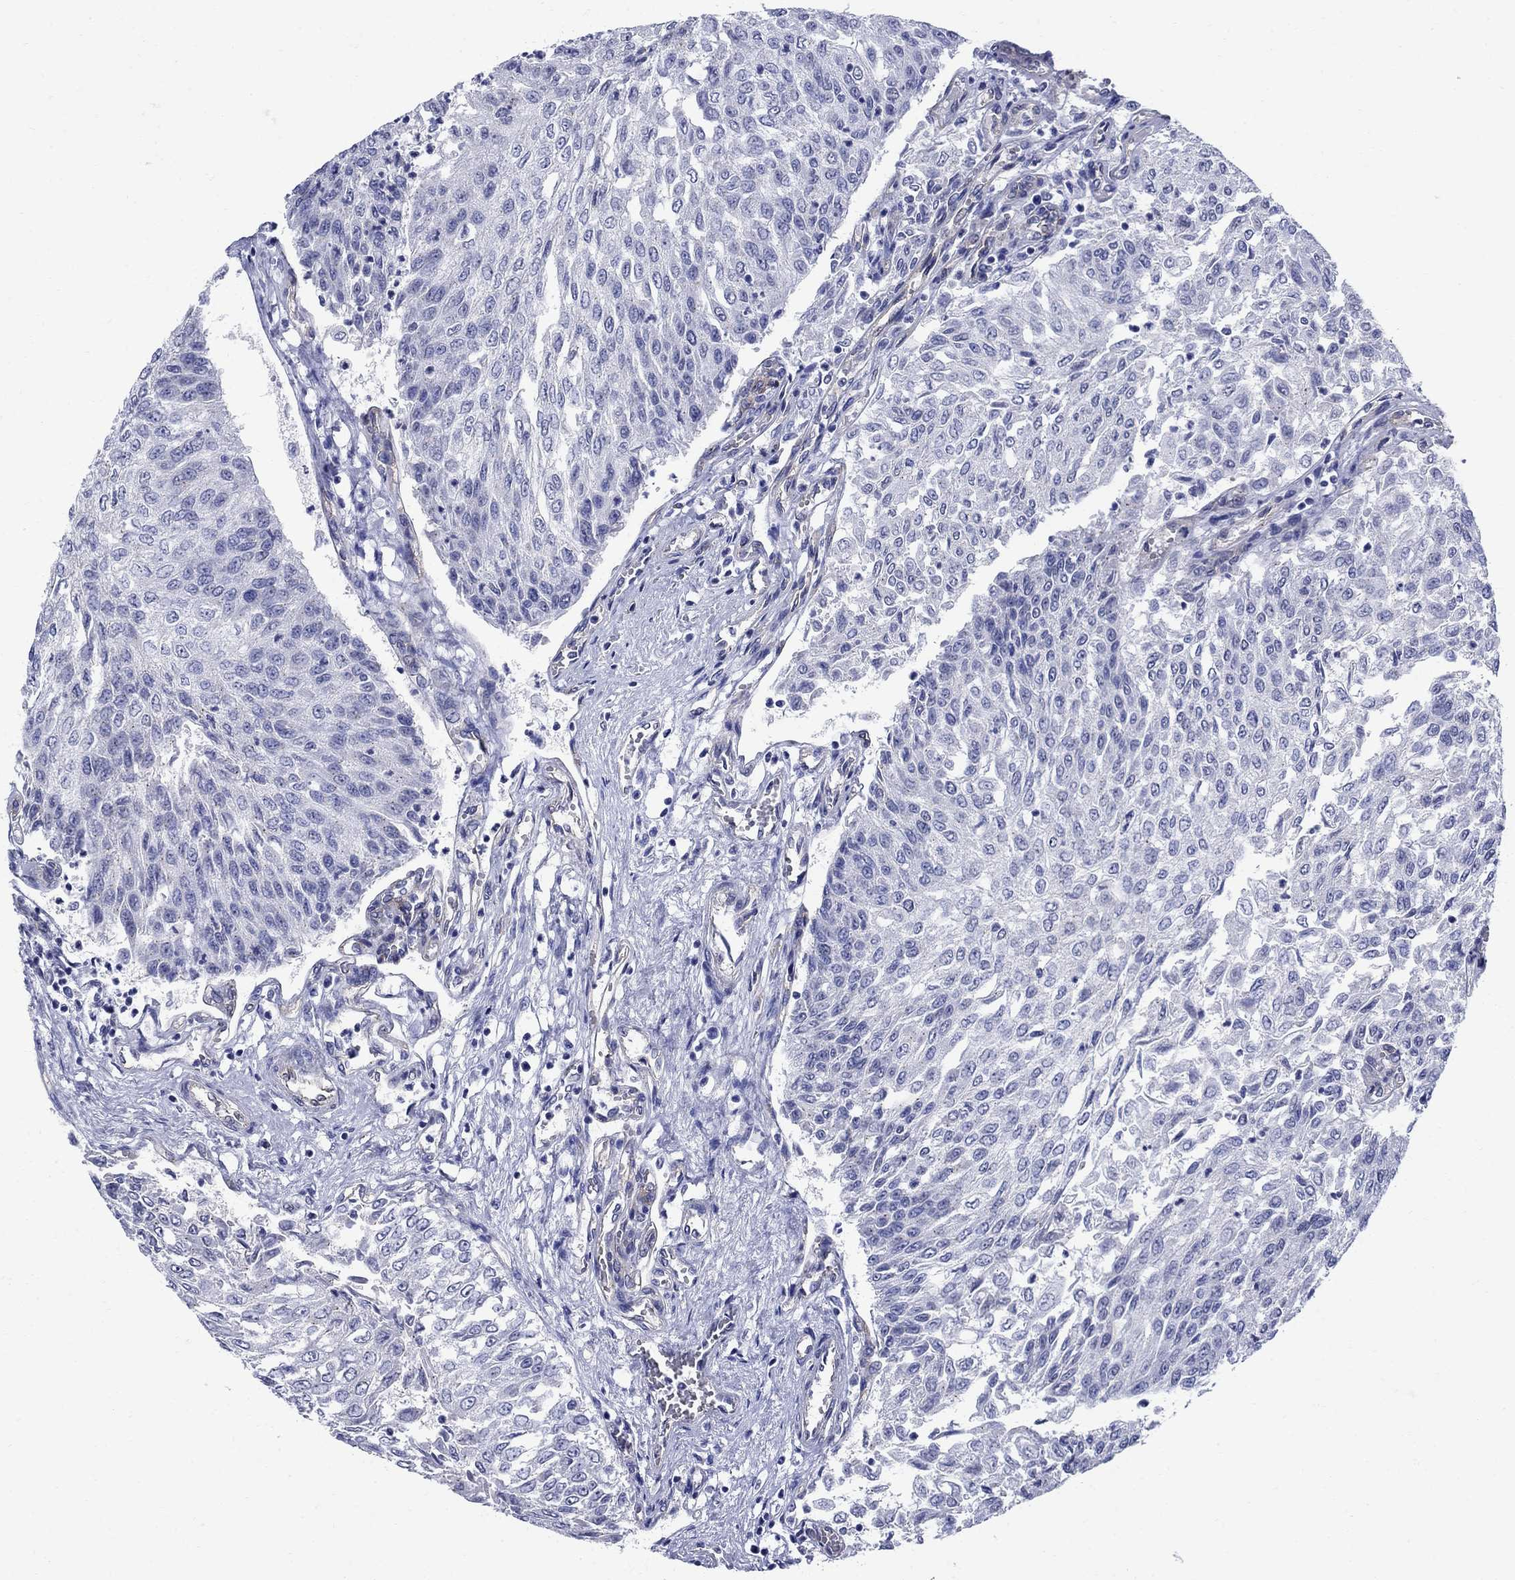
{"staining": {"intensity": "negative", "quantity": "none", "location": "none"}, "tissue": "urothelial cancer", "cell_type": "Tumor cells", "image_type": "cancer", "snomed": [{"axis": "morphology", "description": "Urothelial carcinoma, Low grade"}, {"axis": "topography", "description": "Urinary bladder"}], "caption": "Immunohistochemistry of human urothelial cancer shows no staining in tumor cells.", "gene": "SMCP", "patient": {"sex": "male", "age": 78}}